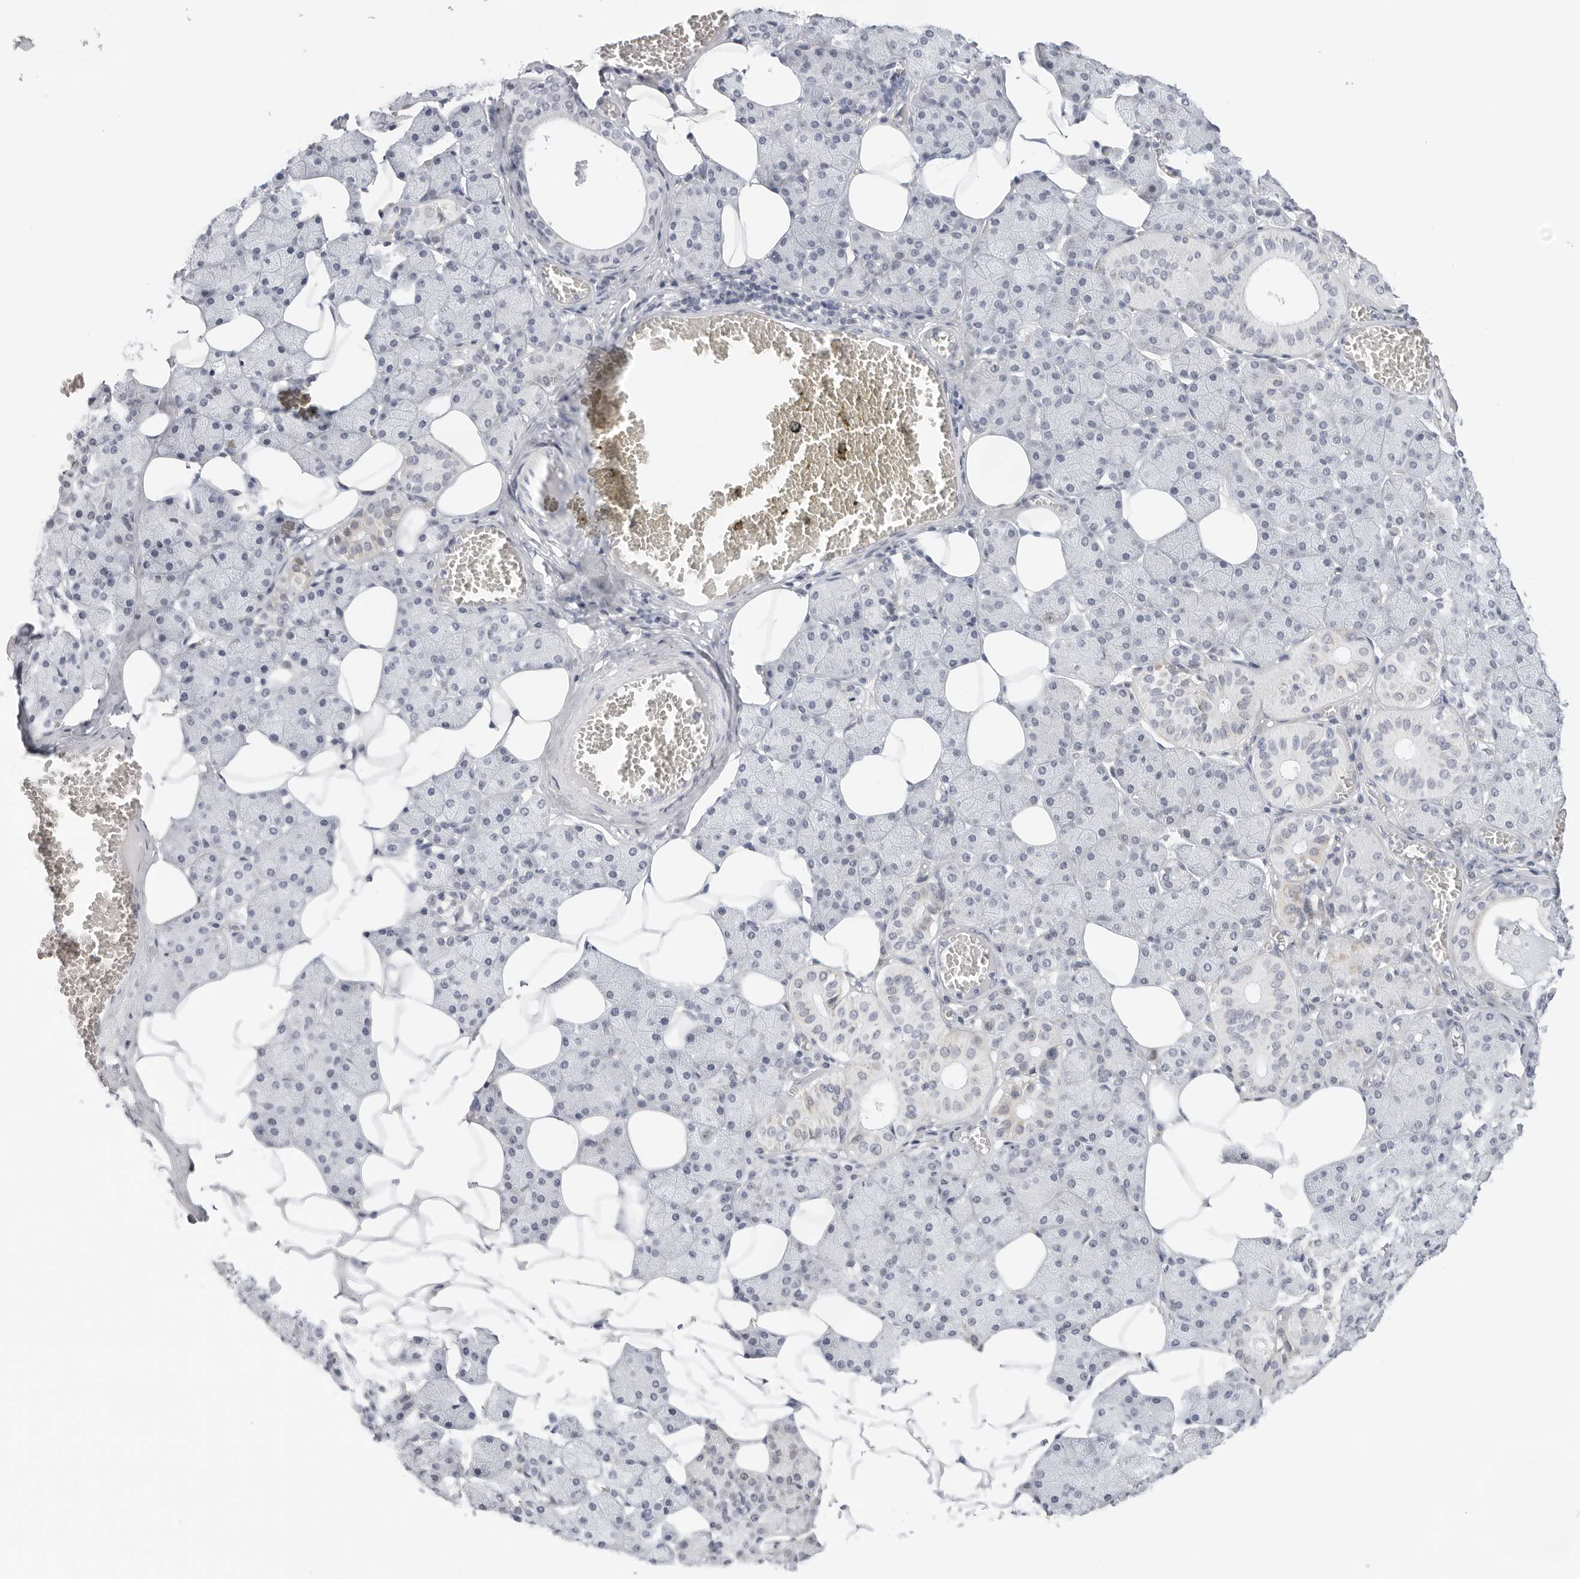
{"staining": {"intensity": "moderate", "quantity": "<25%", "location": "cytoplasmic/membranous"}, "tissue": "salivary gland", "cell_type": "Glandular cells", "image_type": "normal", "snomed": [{"axis": "morphology", "description": "Normal tissue, NOS"}, {"axis": "topography", "description": "Salivary gland"}], "caption": "Glandular cells demonstrate moderate cytoplasmic/membranous staining in about <25% of cells in benign salivary gland.", "gene": "CIART", "patient": {"sex": "female", "age": 33}}